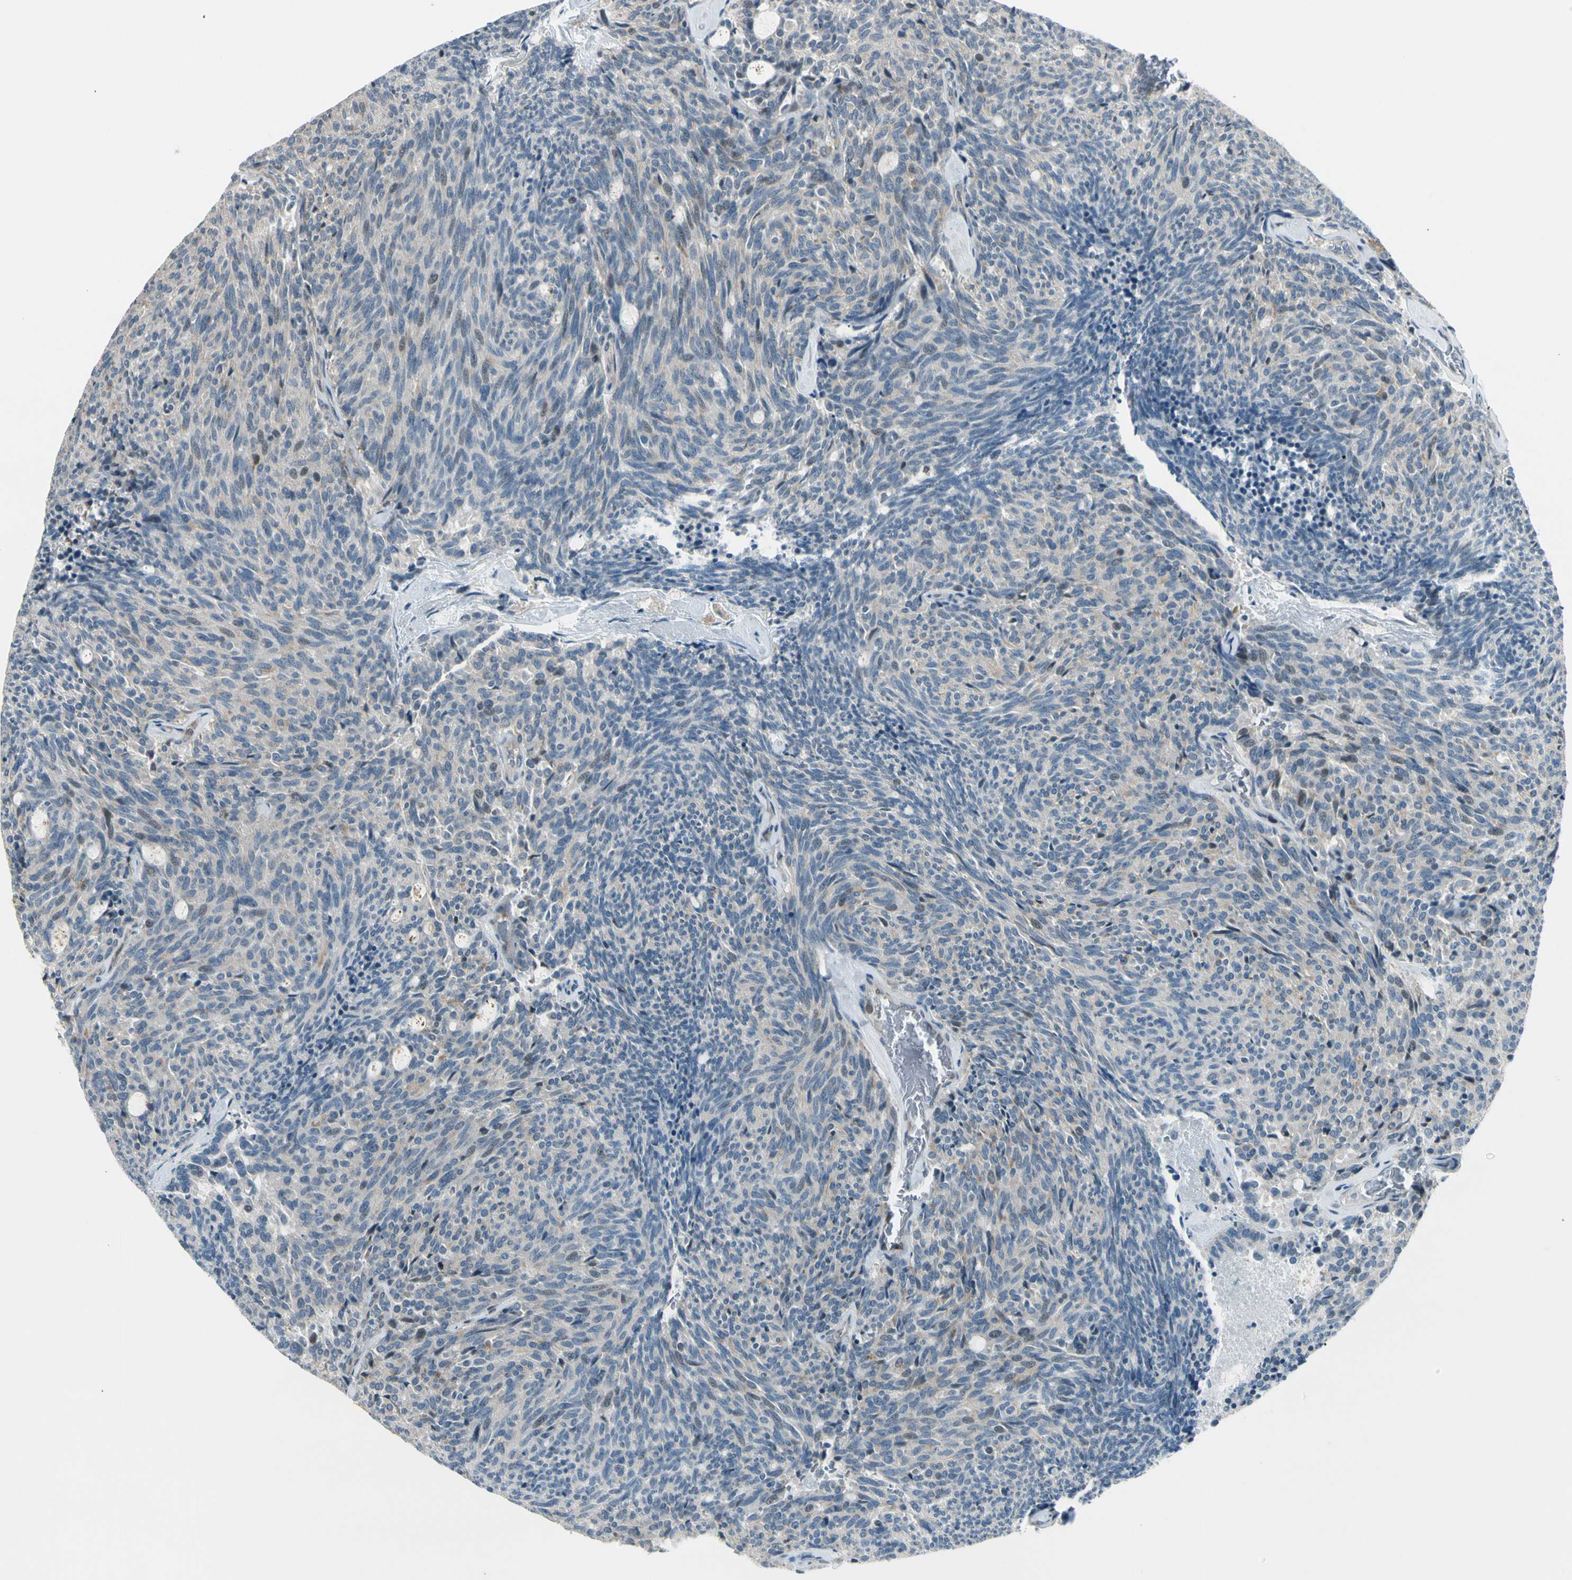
{"staining": {"intensity": "weak", "quantity": "<25%", "location": "cytoplasmic/membranous"}, "tissue": "carcinoid", "cell_type": "Tumor cells", "image_type": "cancer", "snomed": [{"axis": "morphology", "description": "Carcinoid, malignant, NOS"}, {"axis": "topography", "description": "Pancreas"}], "caption": "The immunohistochemistry image has no significant expression in tumor cells of carcinoid (malignant) tissue.", "gene": "SVBP", "patient": {"sex": "female", "age": 54}}